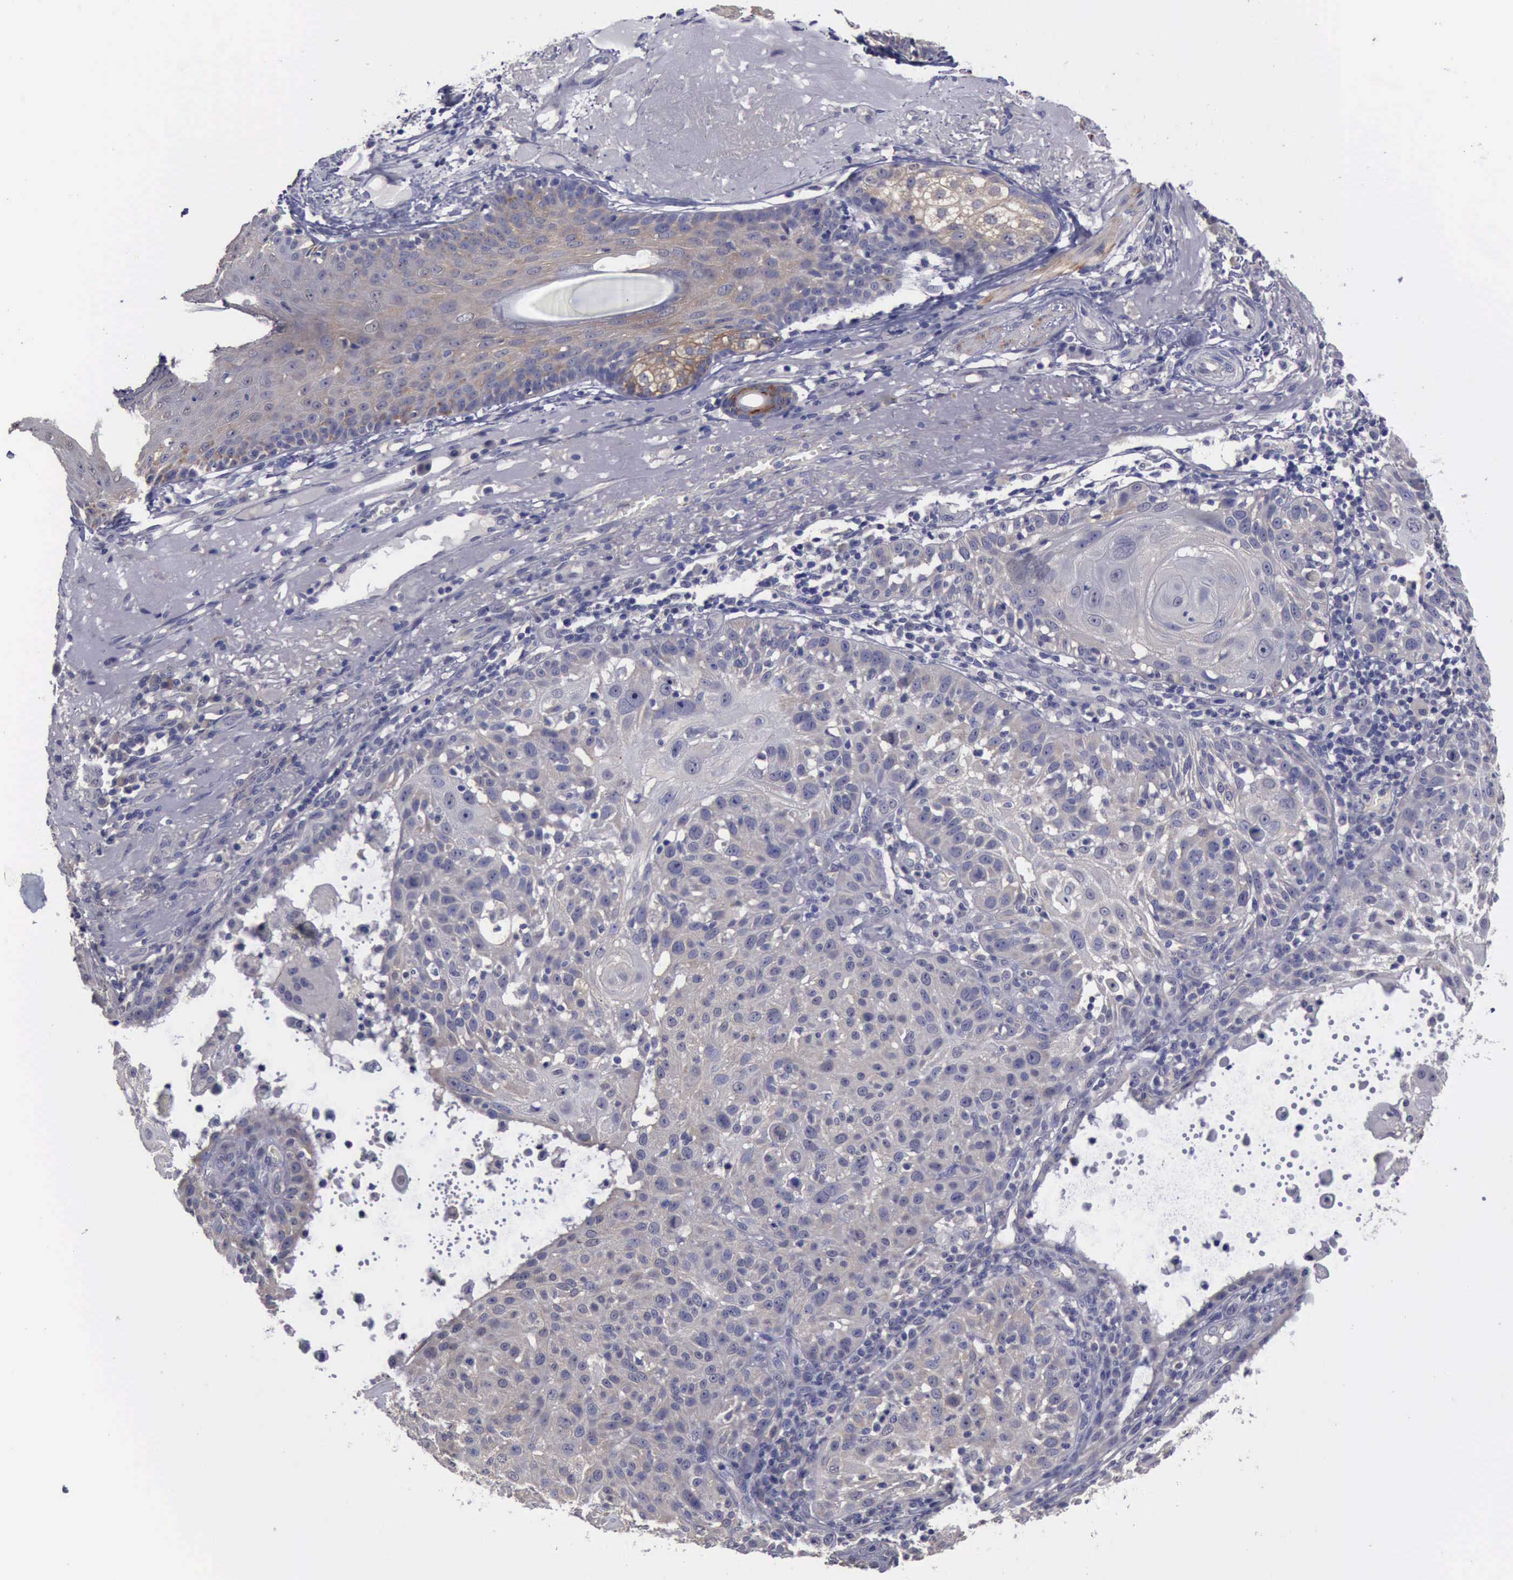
{"staining": {"intensity": "negative", "quantity": "none", "location": "none"}, "tissue": "skin cancer", "cell_type": "Tumor cells", "image_type": "cancer", "snomed": [{"axis": "morphology", "description": "Squamous cell carcinoma, NOS"}, {"axis": "topography", "description": "Skin"}], "caption": "Immunohistochemical staining of human skin cancer (squamous cell carcinoma) demonstrates no significant positivity in tumor cells. (Brightfield microscopy of DAB immunohistochemistry at high magnification).", "gene": "PHKA1", "patient": {"sex": "female", "age": 89}}